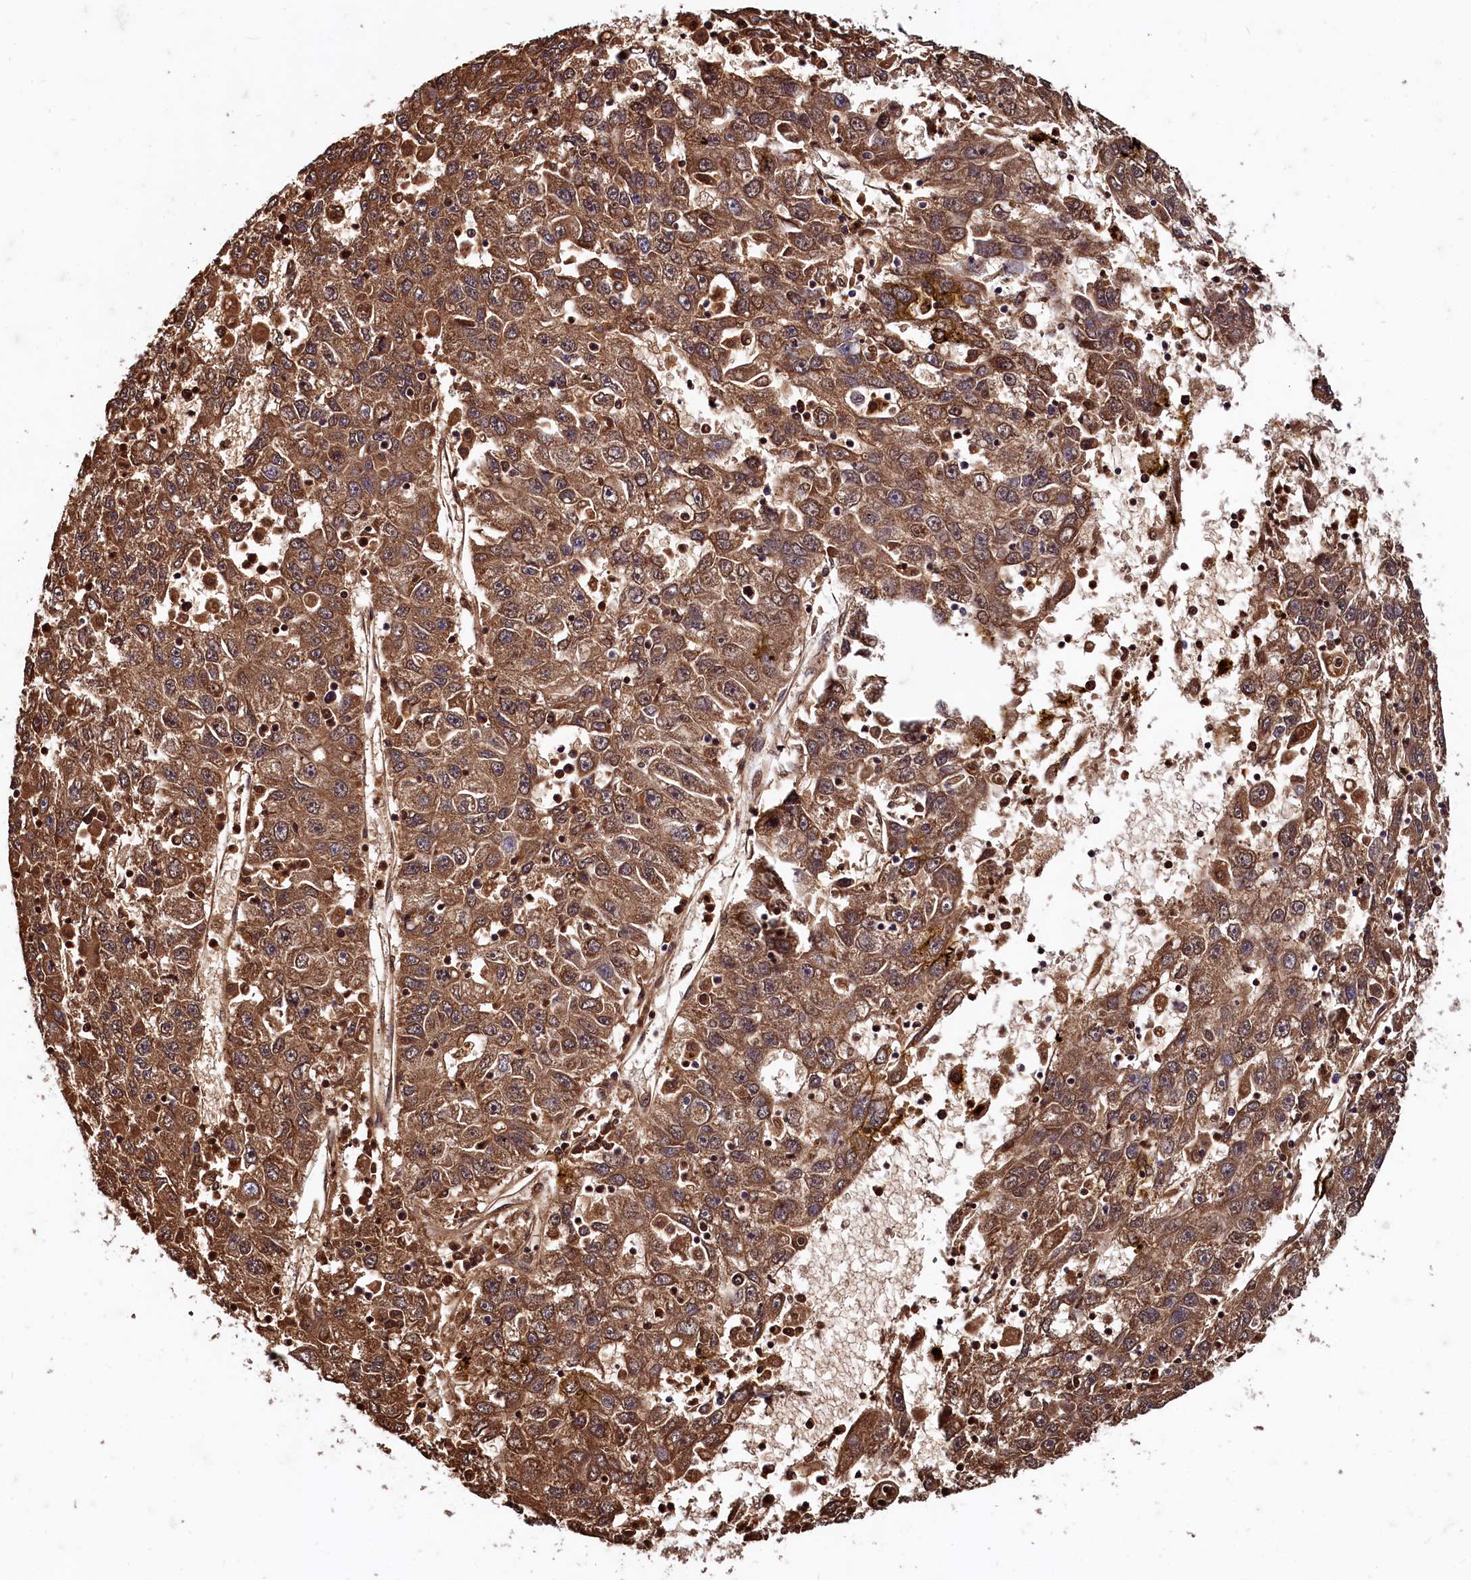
{"staining": {"intensity": "moderate", "quantity": ">75%", "location": "cytoplasmic/membranous"}, "tissue": "liver cancer", "cell_type": "Tumor cells", "image_type": "cancer", "snomed": [{"axis": "morphology", "description": "Carcinoma, Hepatocellular, NOS"}, {"axis": "topography", "description": "Liver"}], "caption": "Liver hepatocellular carcinoma stained for a protein (brown) shows moderate cytoplasmic/membranous positive staining in approximately >75% of tumor cells.", "gene": "CSTPP1", "patient": {"sex": "male", "age": 49}}